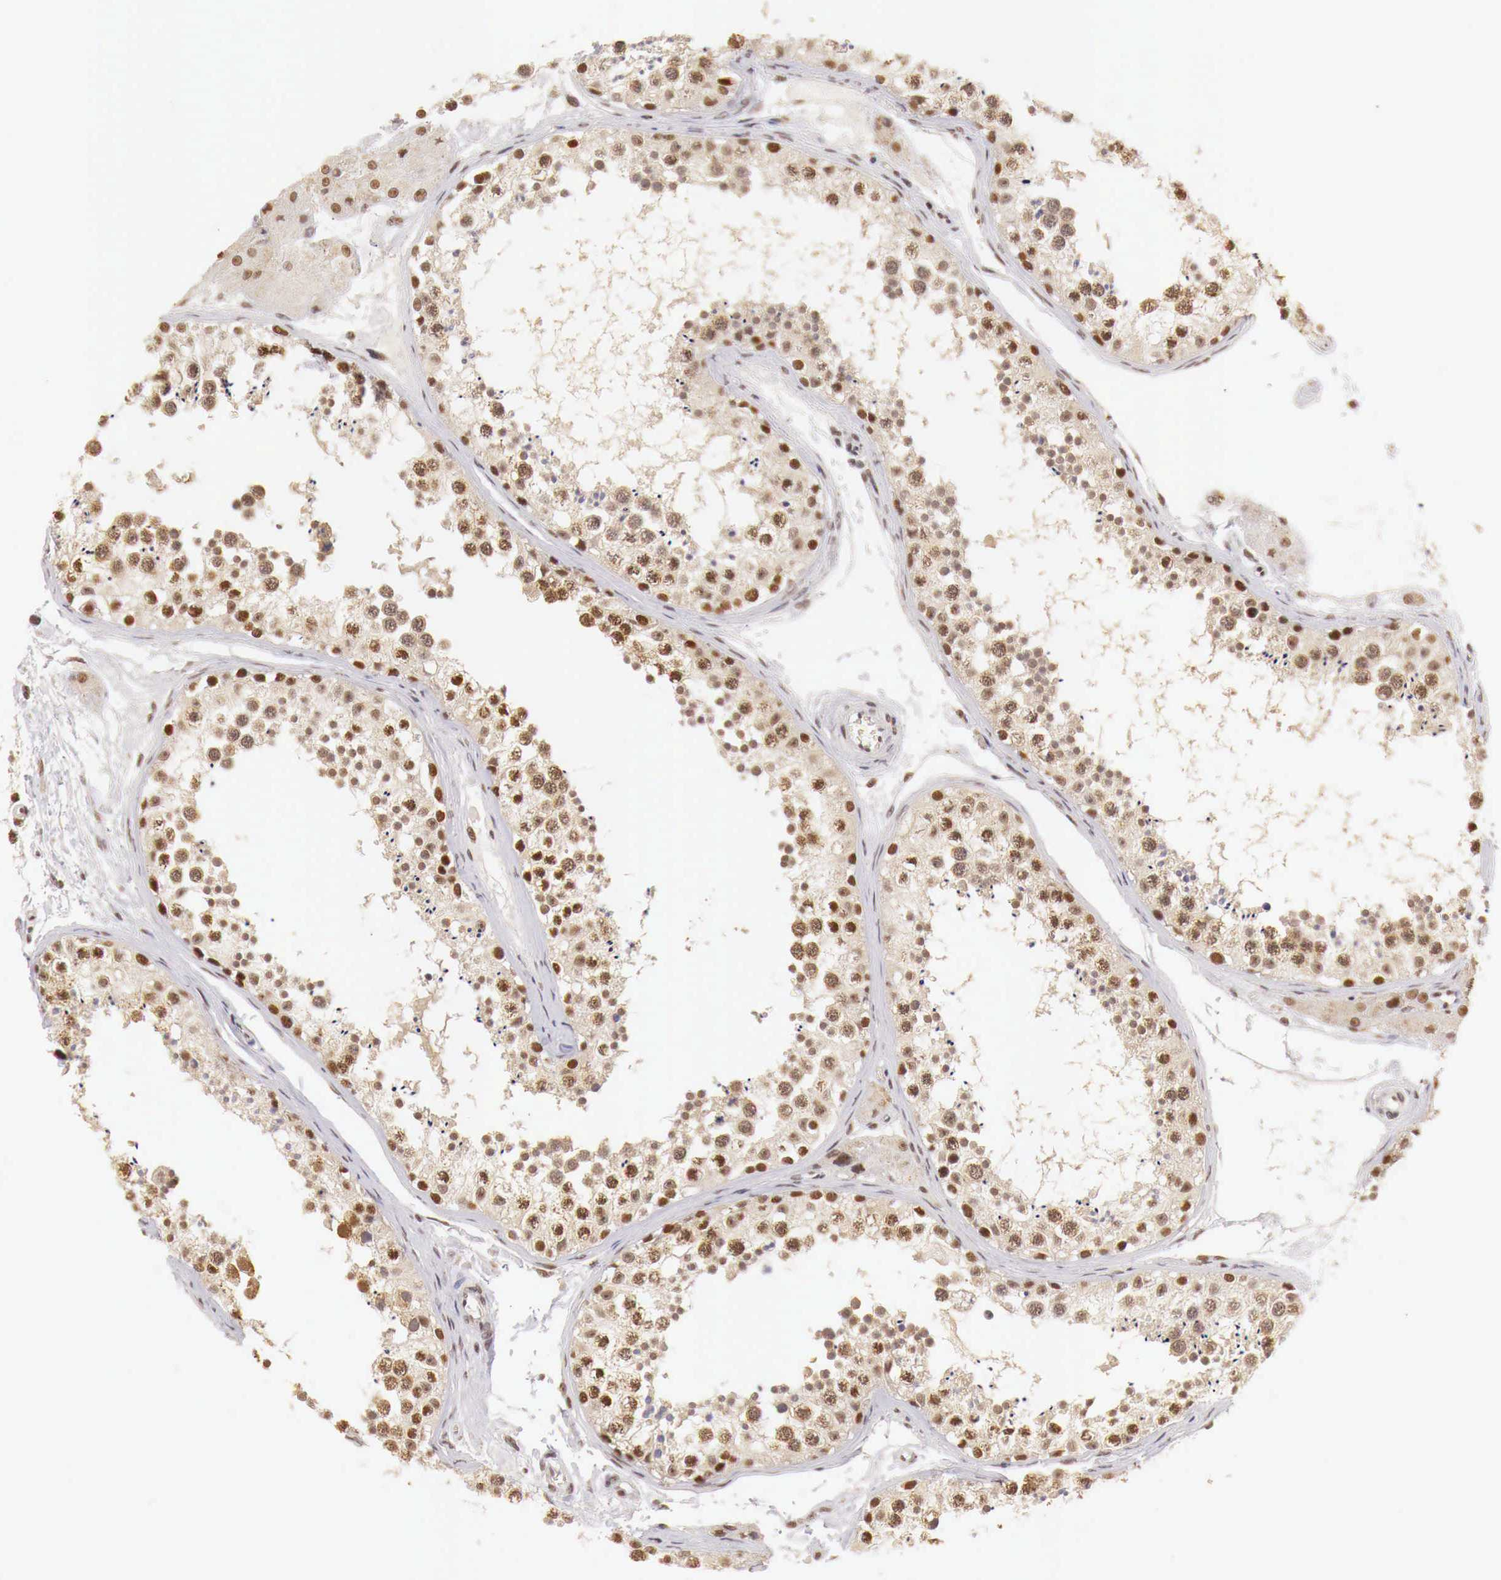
{"staining": {"intensity": "moderate", "quantity": ">75%", "location": "cytoplasmic/membranous,nuclear"}, "tissue": "testis", "cell_type": "Cells in seminiferous ducts", "image_type": "normal", "snomed": [{"axis": "morphology", "description": "Normal tissue, NOS"}, {"axis": "topography", "description": "Testis"}], "caption": "Cells in seminiferous ducts show medium levels of moderate cytoplasmic/membranous,nuclear staining in approximately >75% of cells in benign human testis. The staining is performed using DAB (3,3'-diaminobenzidine) brown chromogen to label protein expression. The nuclei are counter-stained blue using hematoxylin.", "gene": "GPKOW", "patient": {"sex": "male", "age": 57}}